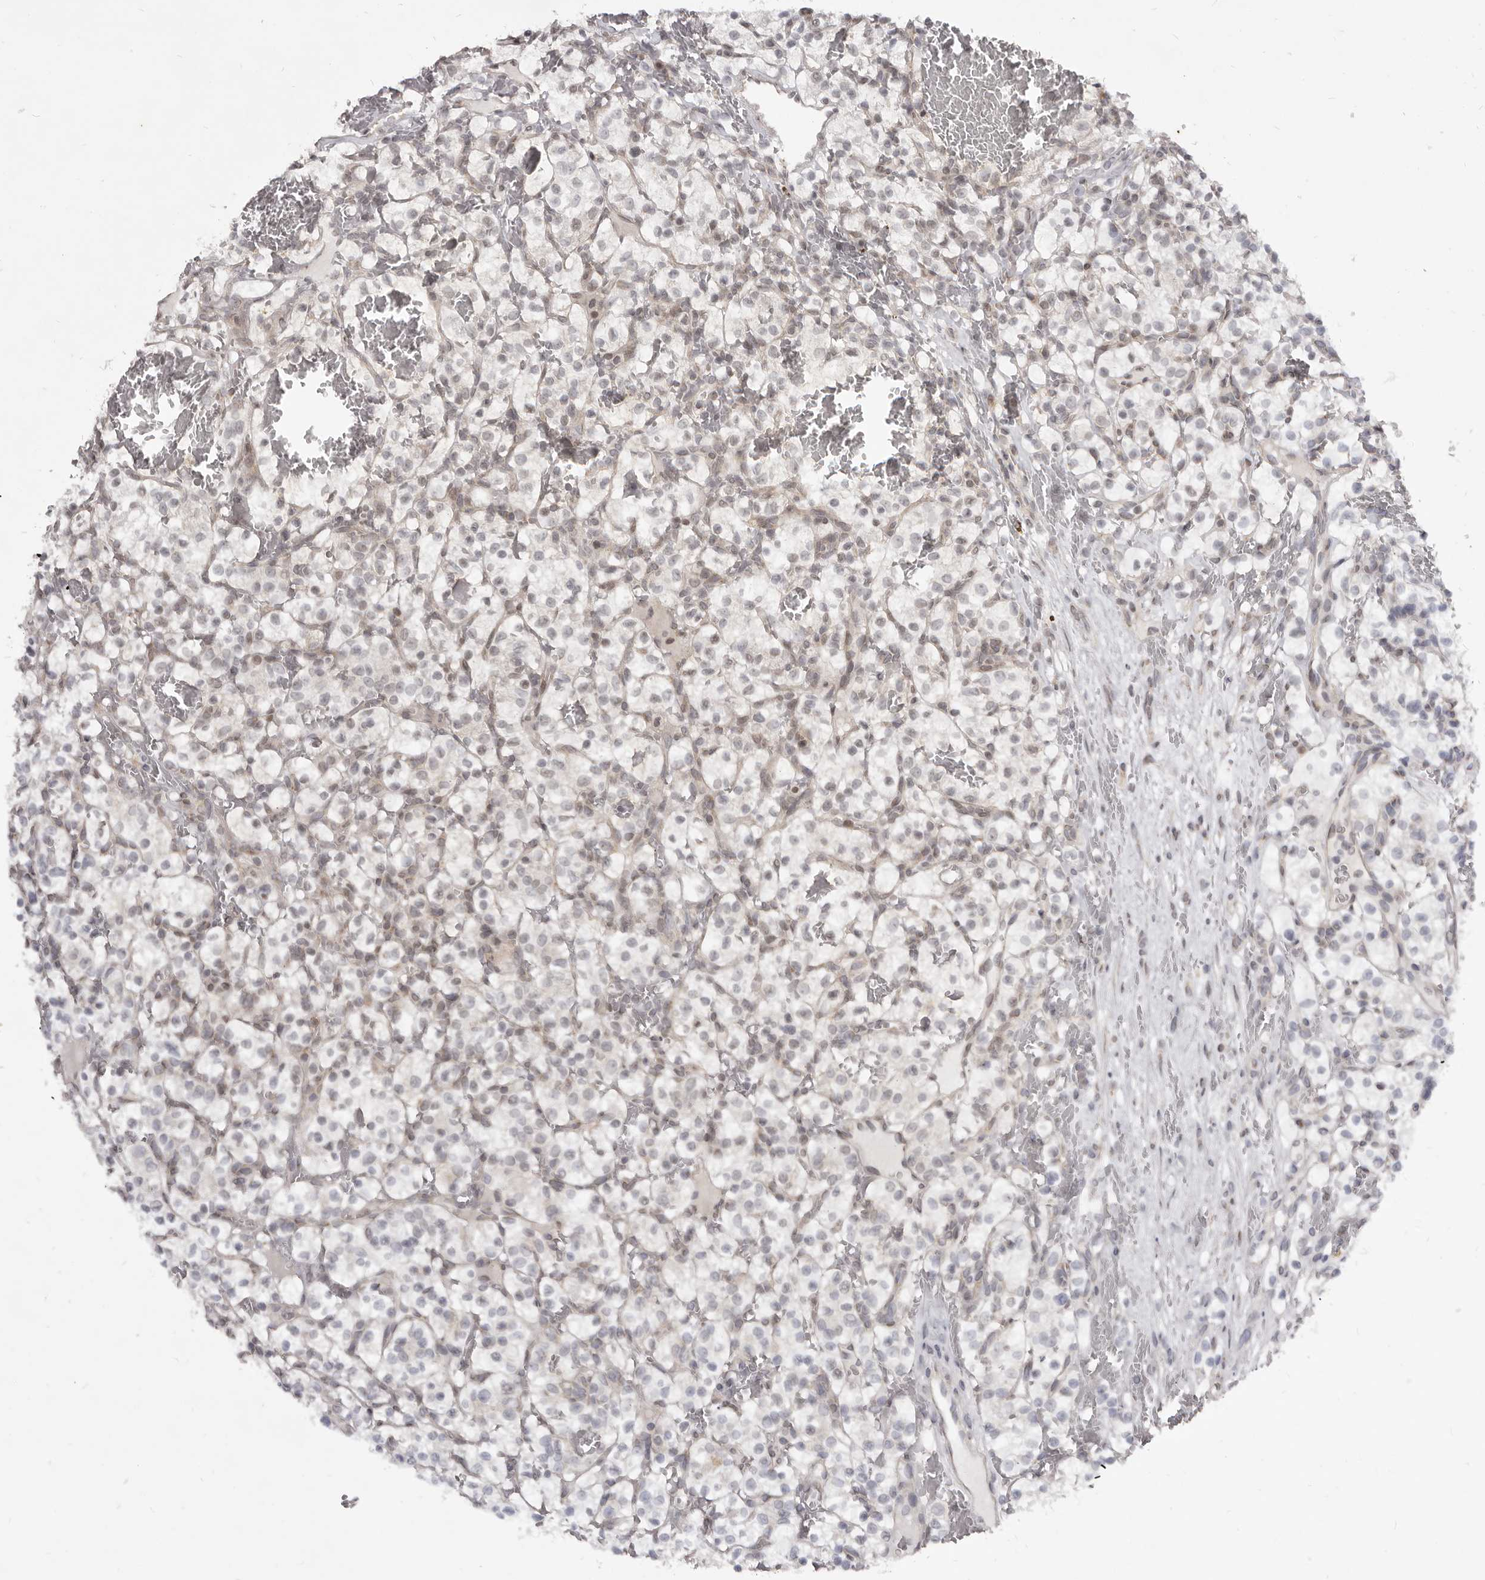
{"staining": {"intensity": "negative", "quantity": "none", "location": "none"}, "tissue": "renal cancer", "cell_type": "Tumor cells", "image_type": "cancer", "snomed": [{"axis": "morphology", "description": "Adenocarcinoma, NOS"}, {"axis": "topography", "description": "Kidney"}], "caption": "Protein analysis of renal cancer (adenocarcinoma) demonstrates no significant expression in tumor cells.", "gene": "THUMPD1", "patient": {"sex": "female", "age": 57}}